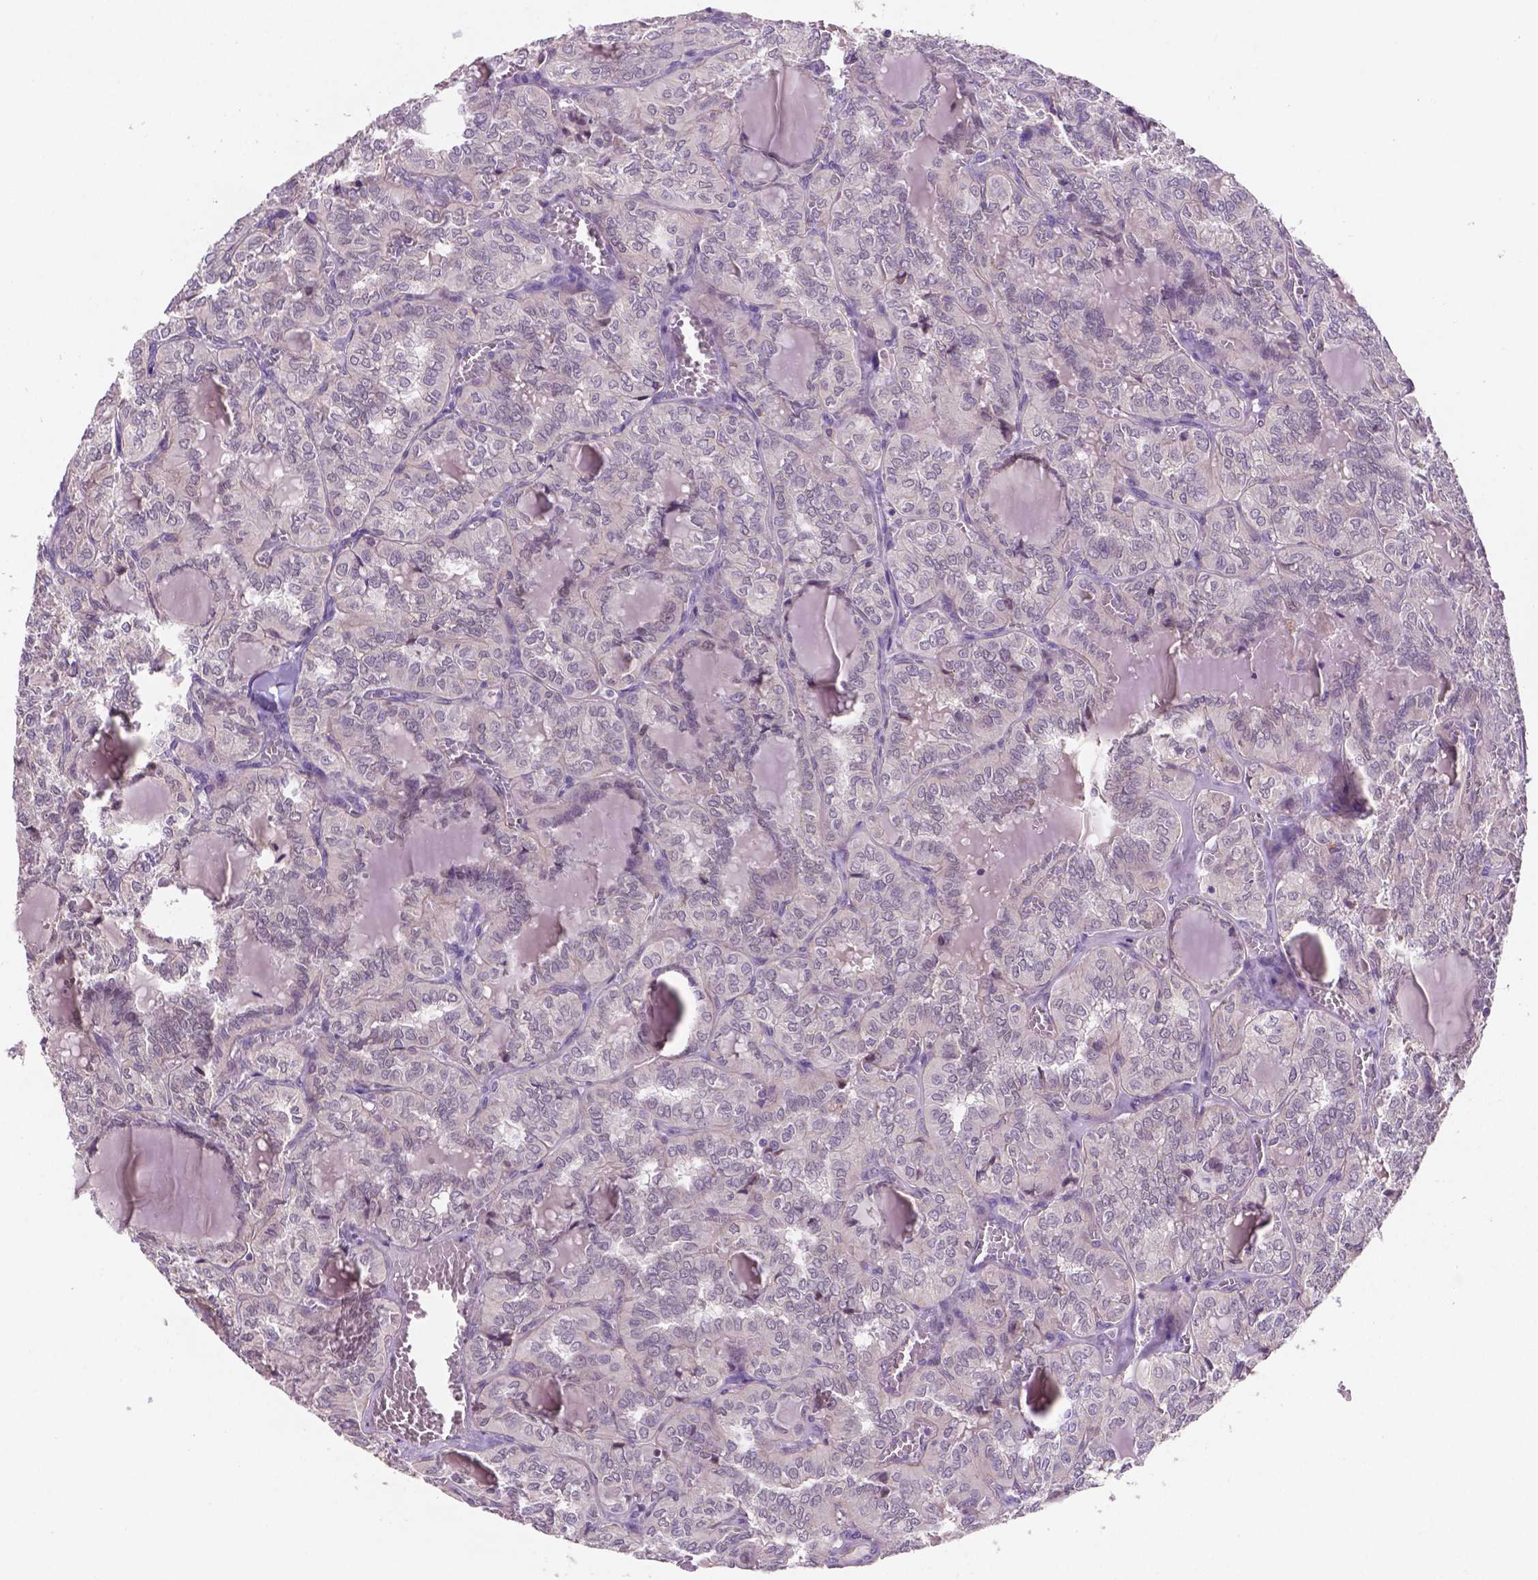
{"staining": {"intensity": "negative", "quantity": "none", "location": "none"}, "tissue": "thyroid cancer", "cell_type": "Tumor cells", "image_type": "cancer", "snomed": [{"axis": "morphology", "description": "Papillary adenocarcinoma, NOS"}, {"axis": "topography", "description": "Thyroid gland"}], "caption": "DAB (3,3'-diaminobenzidine) immunohistochemical staining of papillary adenocarcinoma (thyroid) shows no significant positivity in tumor cells.", "gene": "GXYLT2", "patient": {"sex": "female", "age": 41}}